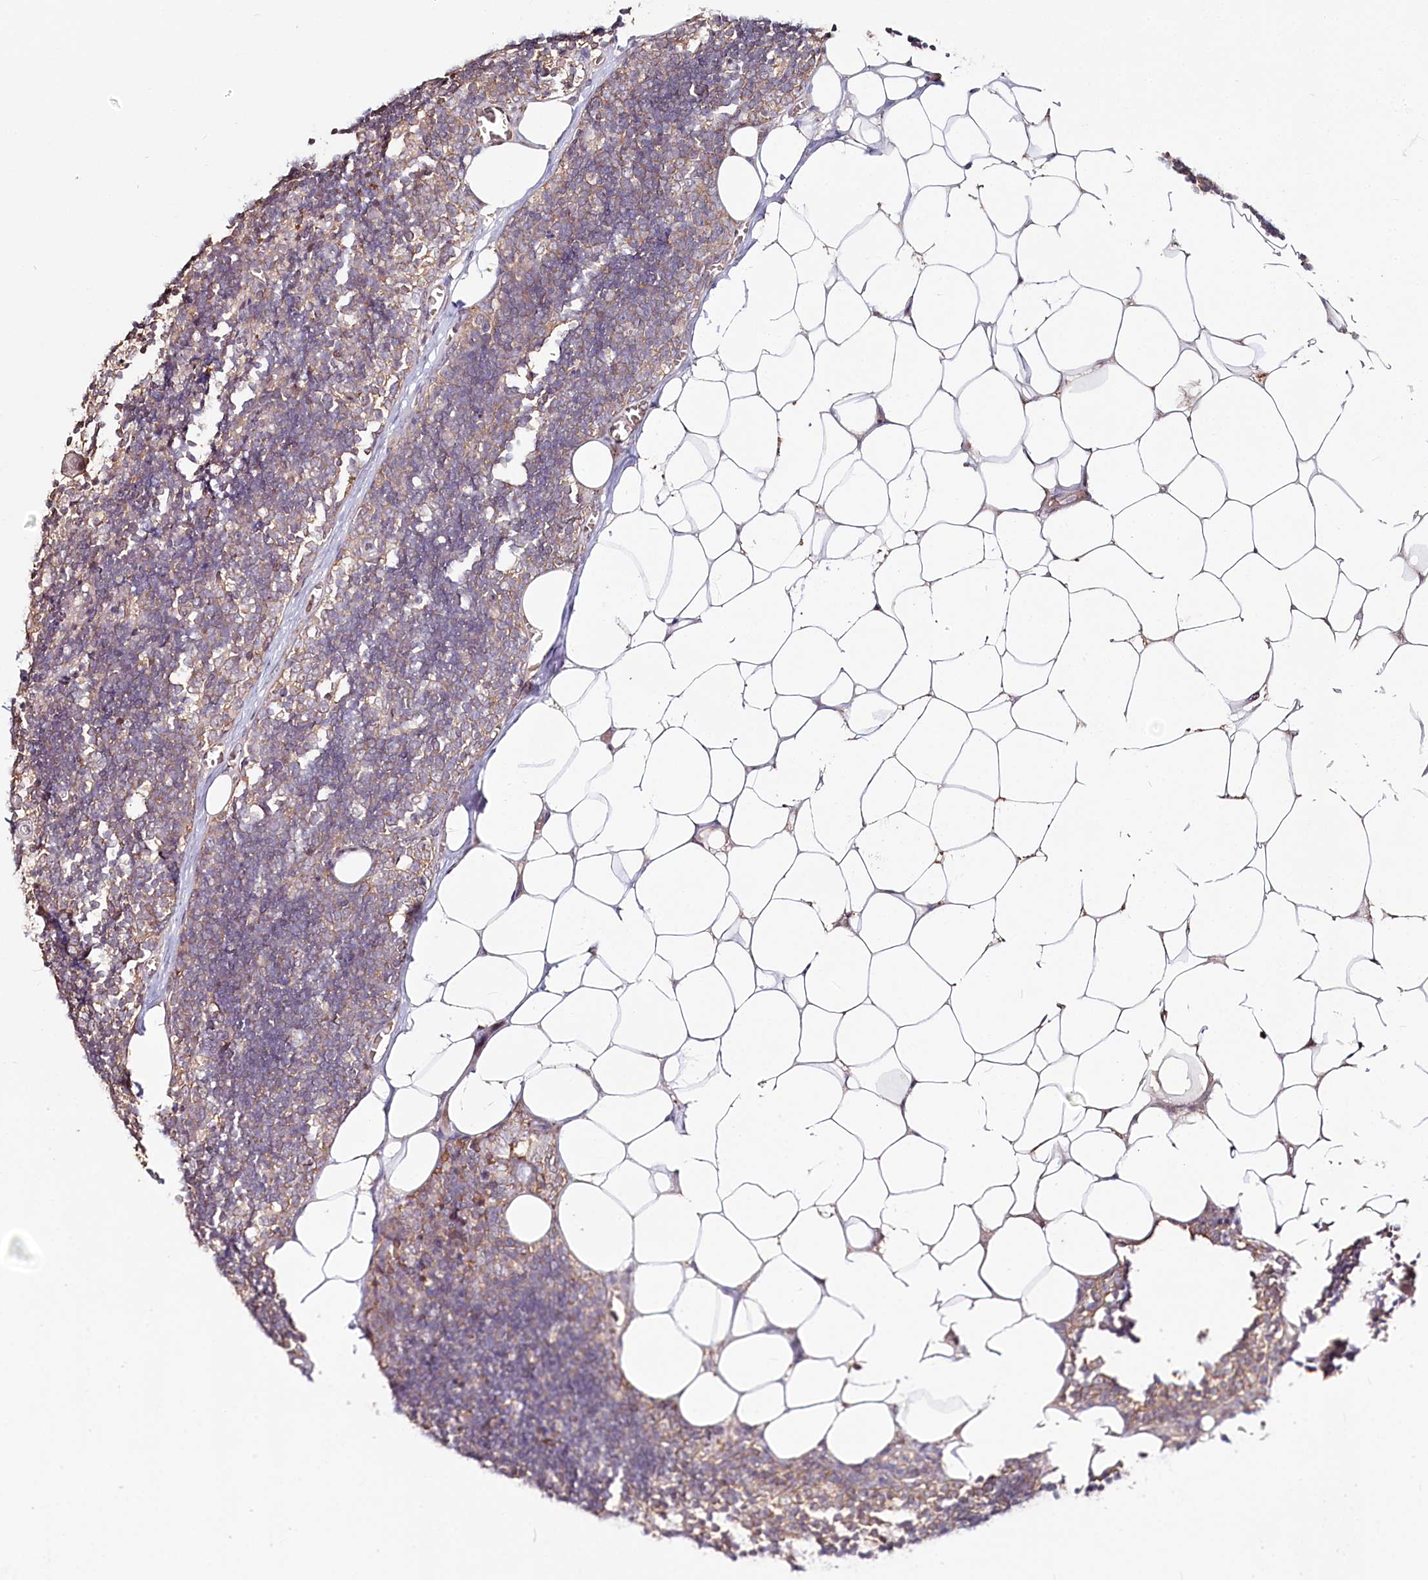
{"staining": {"intensity": "moderate", "quantity": ">75%", "location": "cytoplasmic/membranous"}, "tissue": "lymph node", "cell_type": "Germinal center cells", "image_type": "normal", "snomed": [{"axis": "morphology", "description": "Normal tissue, NOS"}, {"axis": "topography", "description": "Lymph node"}], "caption": "Moderate cytoplasmic/membranous expression for a protein is appreciated in approximately >75% of germinal center cells of unremarkable lymph node using immunohistochemistry (IHC).", "gene": "OTUD4", "patient": {"sex": "male", "age": 33}}